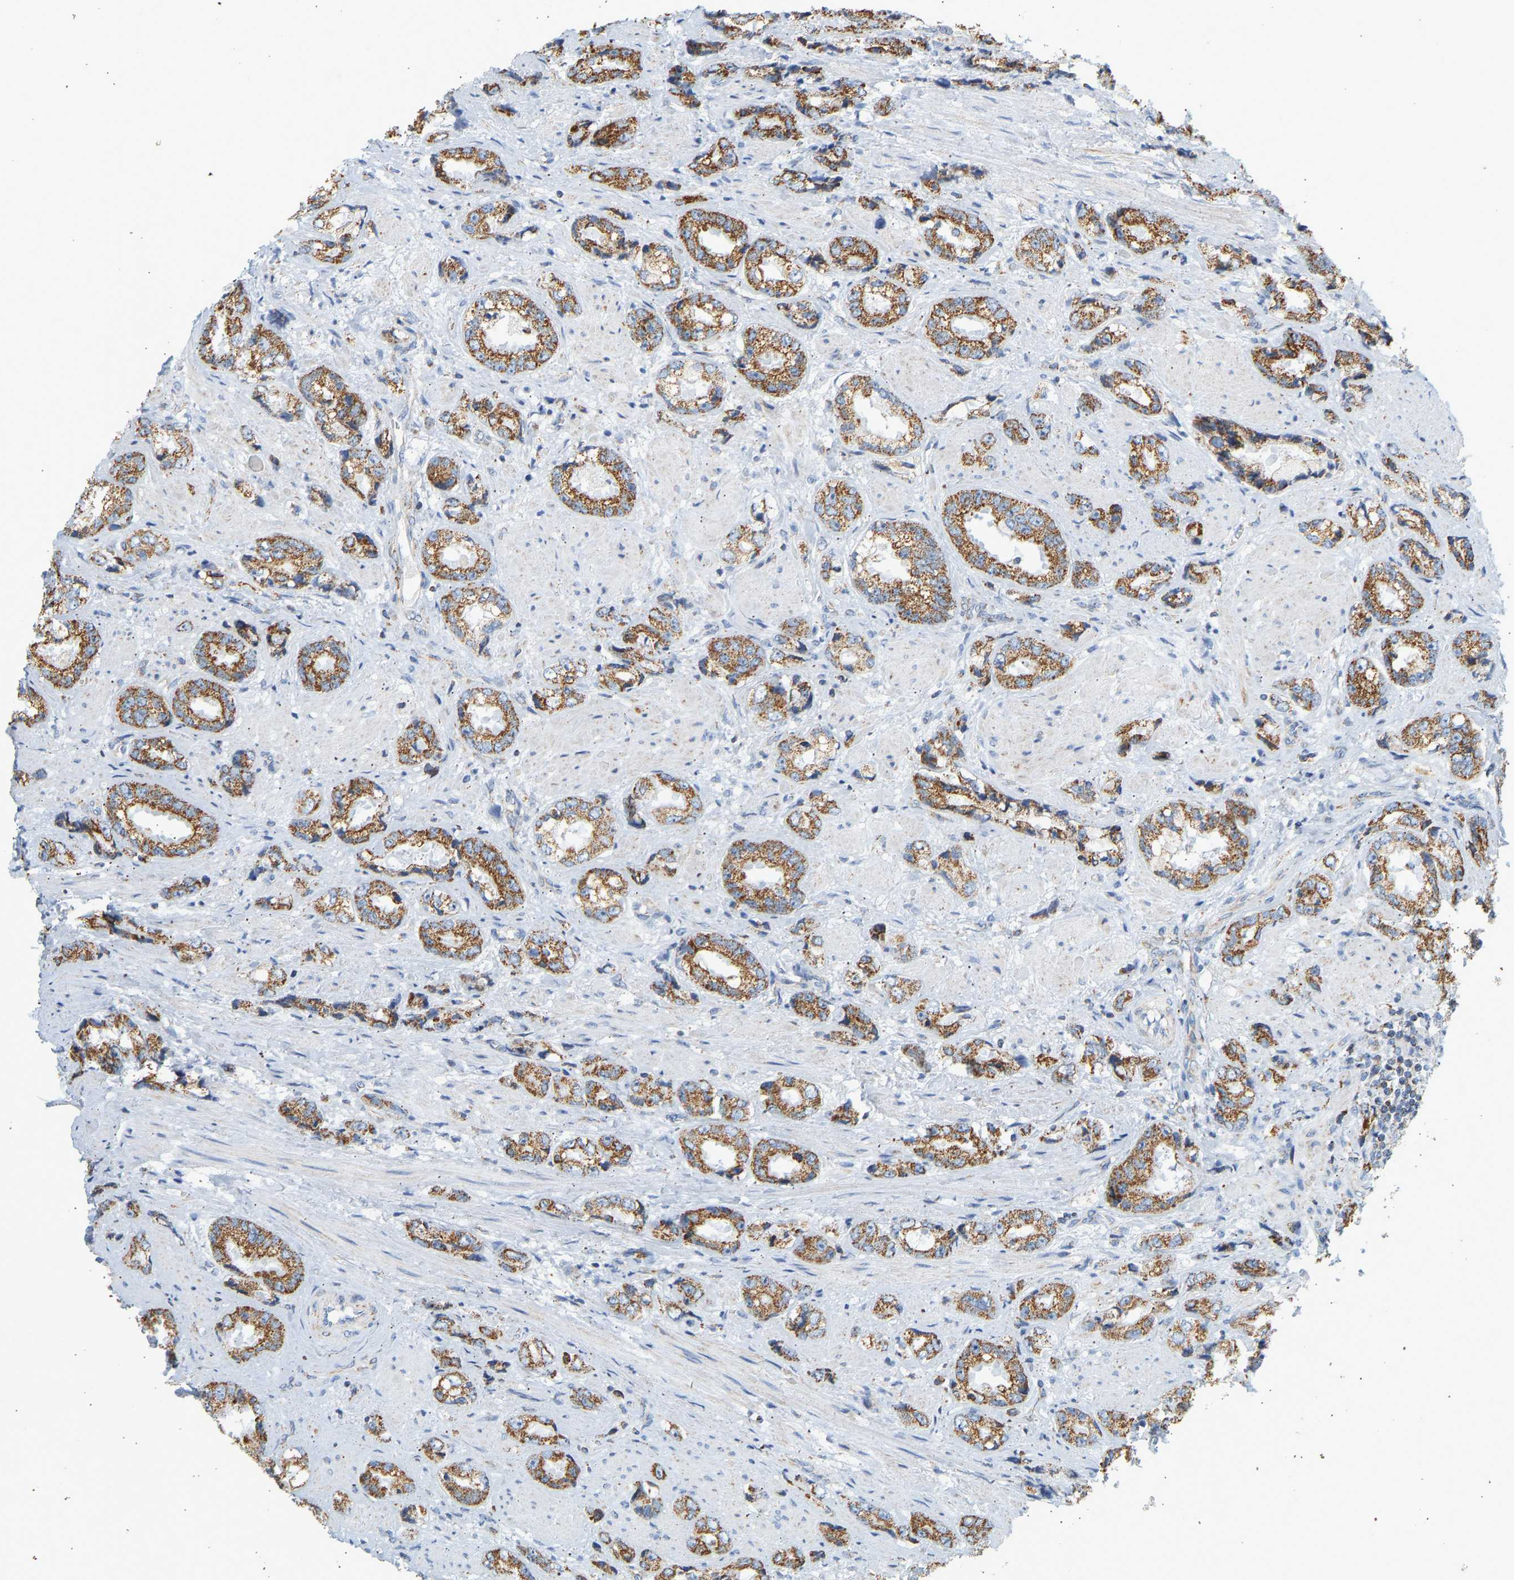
{"staining": {"intensity": "moderate", "quantity": ">75%", "location": "cytoplasmic/membranous"}, "tissue": "prostate cancer", "cell_type": "Tumor cells", "image_type": "cancer", "snomed": [{"axis": "morphology", "description": "Adenocarcinoma, High grade"}, {"axis": "topography", "description": "Prostate"}], "caption": "Immunohistochemistry (IHC) (DAB) staining of prostate cancer reveals moderate cytoplasmic/membranous protein staining in approximately >75% of tumor cells.", "gene": "GRPEL2", "patient": {"sex": "male", "age": 61}}